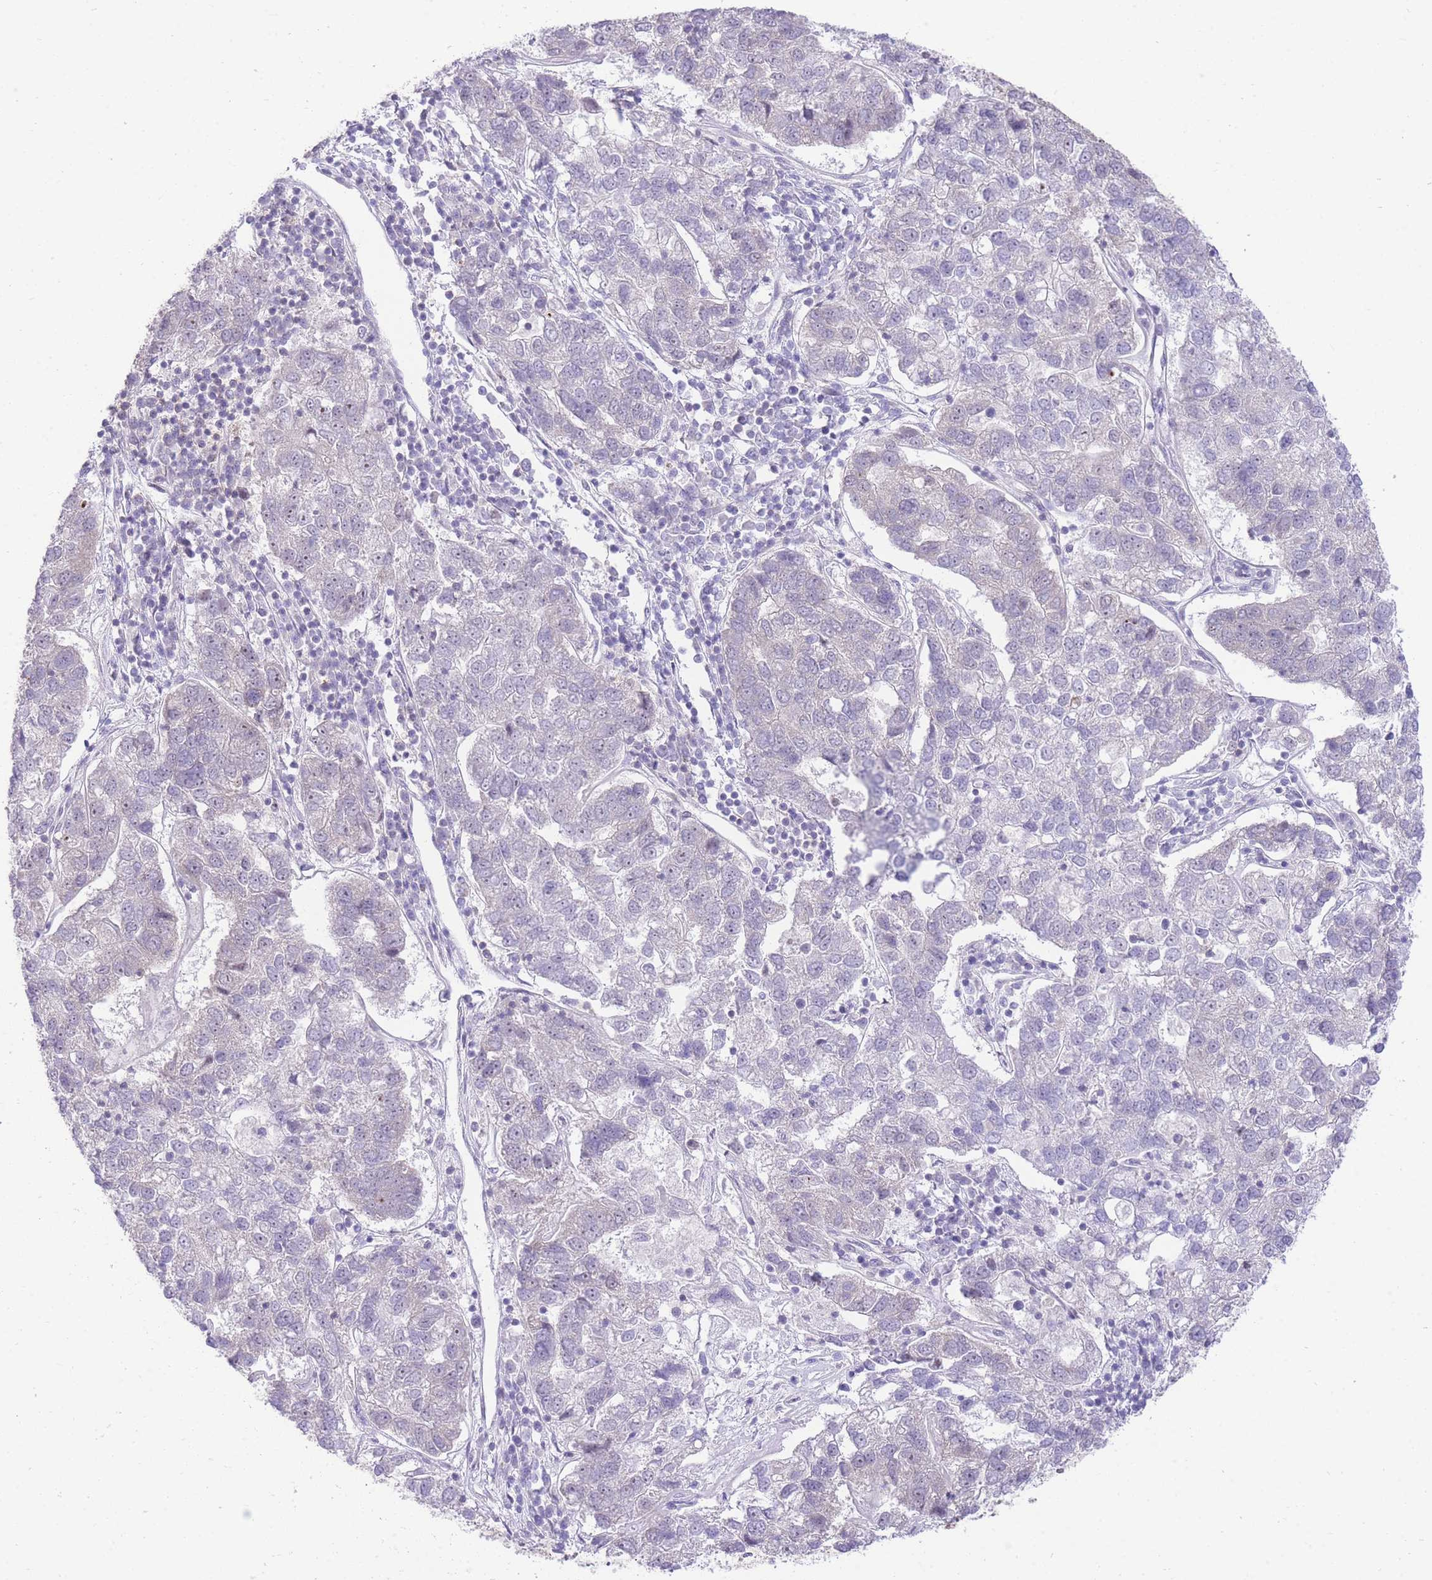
{"staining": {"intensity": "negative", "quantity": "none", "location": "none"}, "tissue": "pancreatic cancer", "cell_type": "Tumor cells", "image_type": "cancer", "snomed": [{"axis": "morphology", "description": "Adenocarcinoma, NOS"}, {"axis": "topography", "description": "Pancreas"}], "caption": "This is an immunohistochemistry histopathology image of pancreatic adenocarcinoma. There is no expression in tumor cells.", "gene": "STK39", "patient": {"sex": "female", "age": 61}}